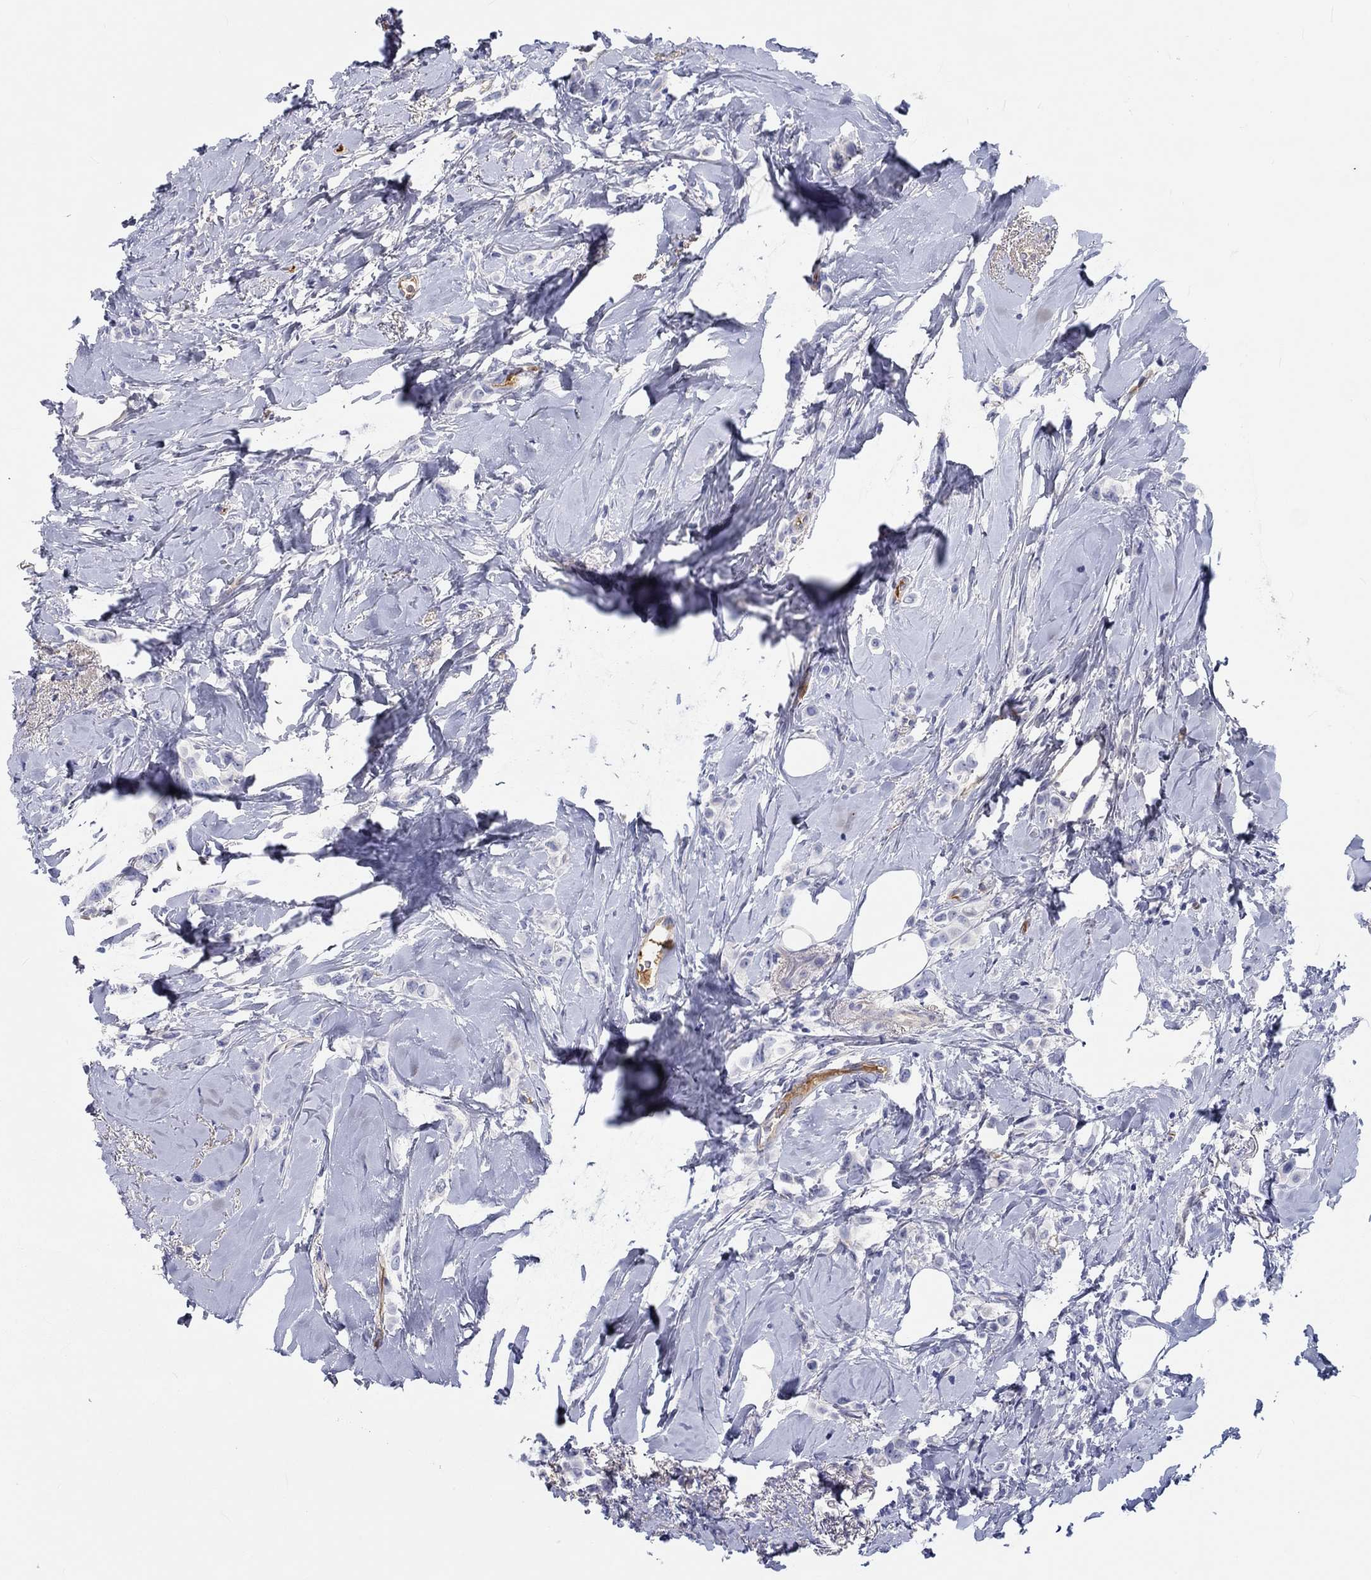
{"staining": {"intensity": "negative", "quantity": "none", "location": "none"}, "tissue": "breast cancer", "cell_type": "Tumor cells", "image_type": "cancer", "snomed": [{"axis": "morphology", "description": "Lobular carcinoma"}, {"axis": "topography", "description": "Breast"}], "caption": "Tumor cells are negative for protein expression in human breast lobular carcinoma. (Immunohistochemistry, brightfield microscopy, high magnification).", "gene": "CDY2B", "patient": {"sex": "female", "age": 66}}